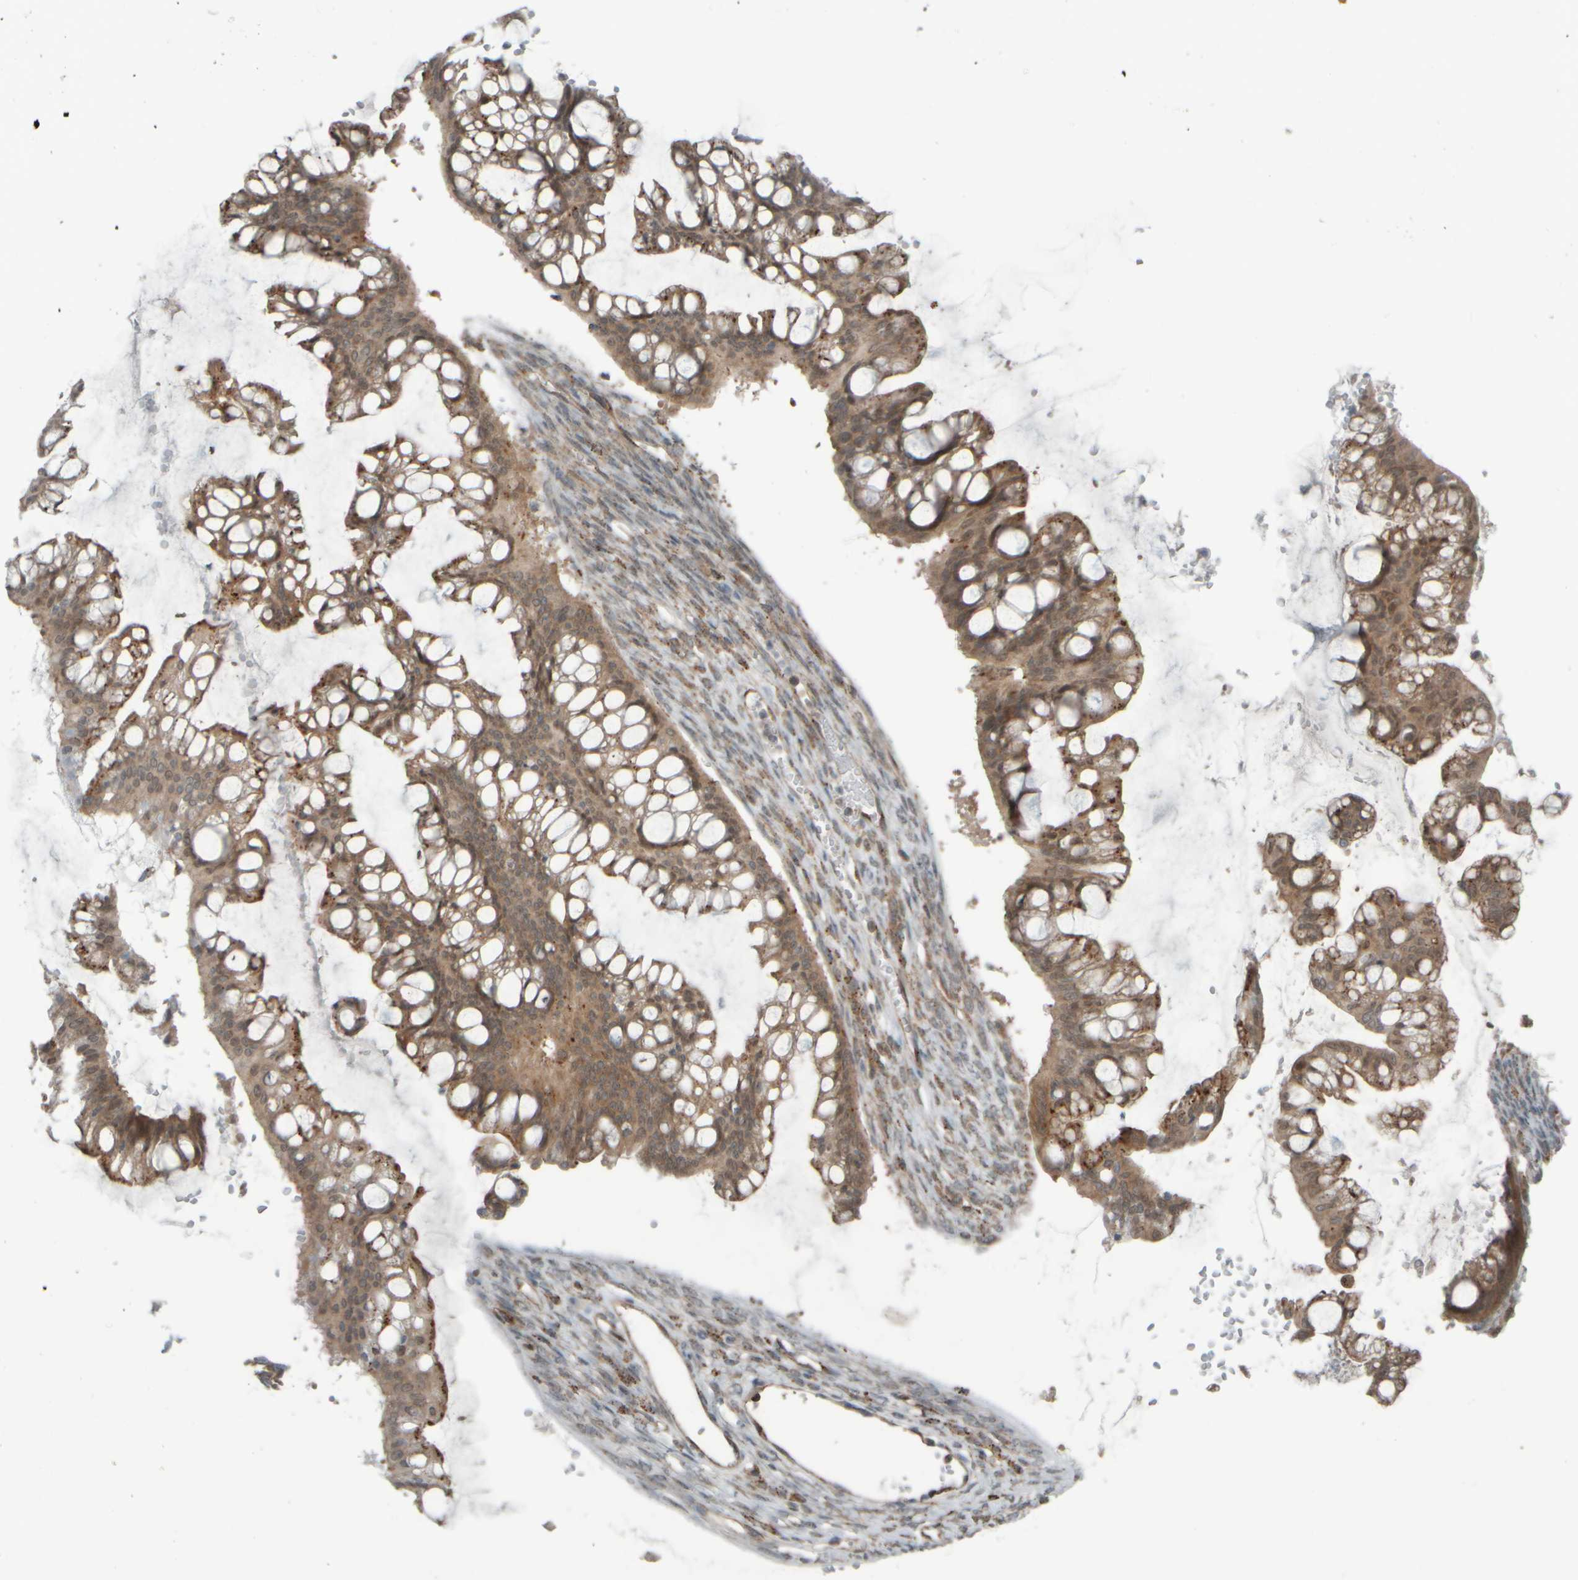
{"staining": {"intensity": "moderate", "quantity": ">75%", "location": "cytoplasmic/membranous"}, "tissue": "ovarian cancer", "cell_type": "Tumor cells", "image_type": "cancer", "snomed": [{"axis": "morphology", "description": "Cystadenocarcinoma, mucinous, NOS"}, {"axis": "topography", "description": "Ovary"}], "caption": "Immunohistochemical staining of ovarian cancer (mucinous cystadenocarcinoma) reveals moderate cytoplasmic/membranous protein staining in about >75% of tumor cells.", "gene": "GIGYF1", "patient": {"sex": "female", "age": 73}}